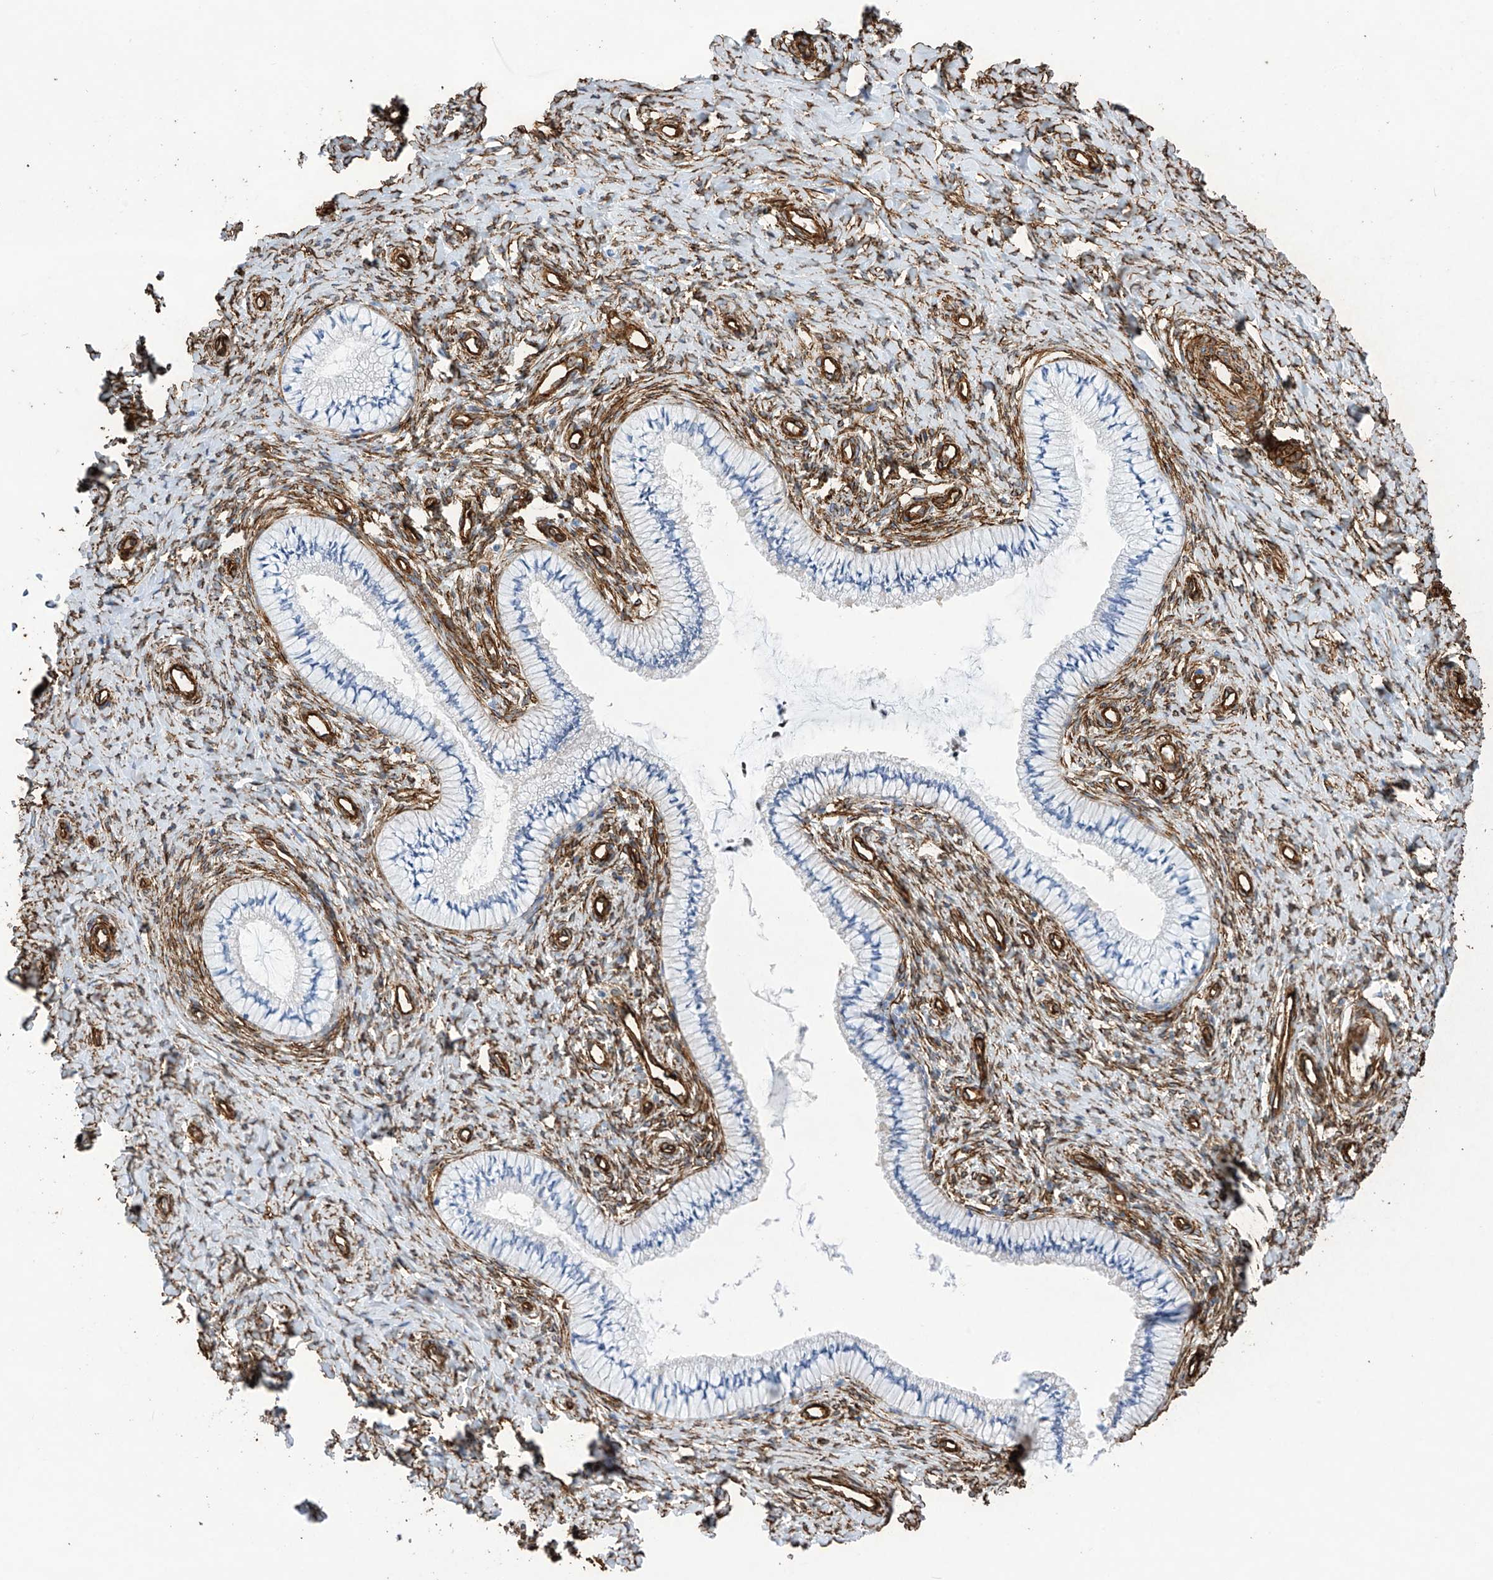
{"staining": {"intensity": "moderate", "quantity": "<25%", "location": "cytoplasmic/membranous"}, "tissue": "cervix", "cell_type": "Glandular cells", "image_type": "normal", "snomed": [{"axis": "morphology", "description": "Normal tissue, NOS"}, {"axis": "topography", "description": "Cervix"}], "caption": "This is an image of immunohistochemistry staining of normal cervix, which shows moderate positivity in the cytoplasmic/membranous of glandular cells.", "gene": "UBTD1", "patient": {"sex": "female", "age": 36}}